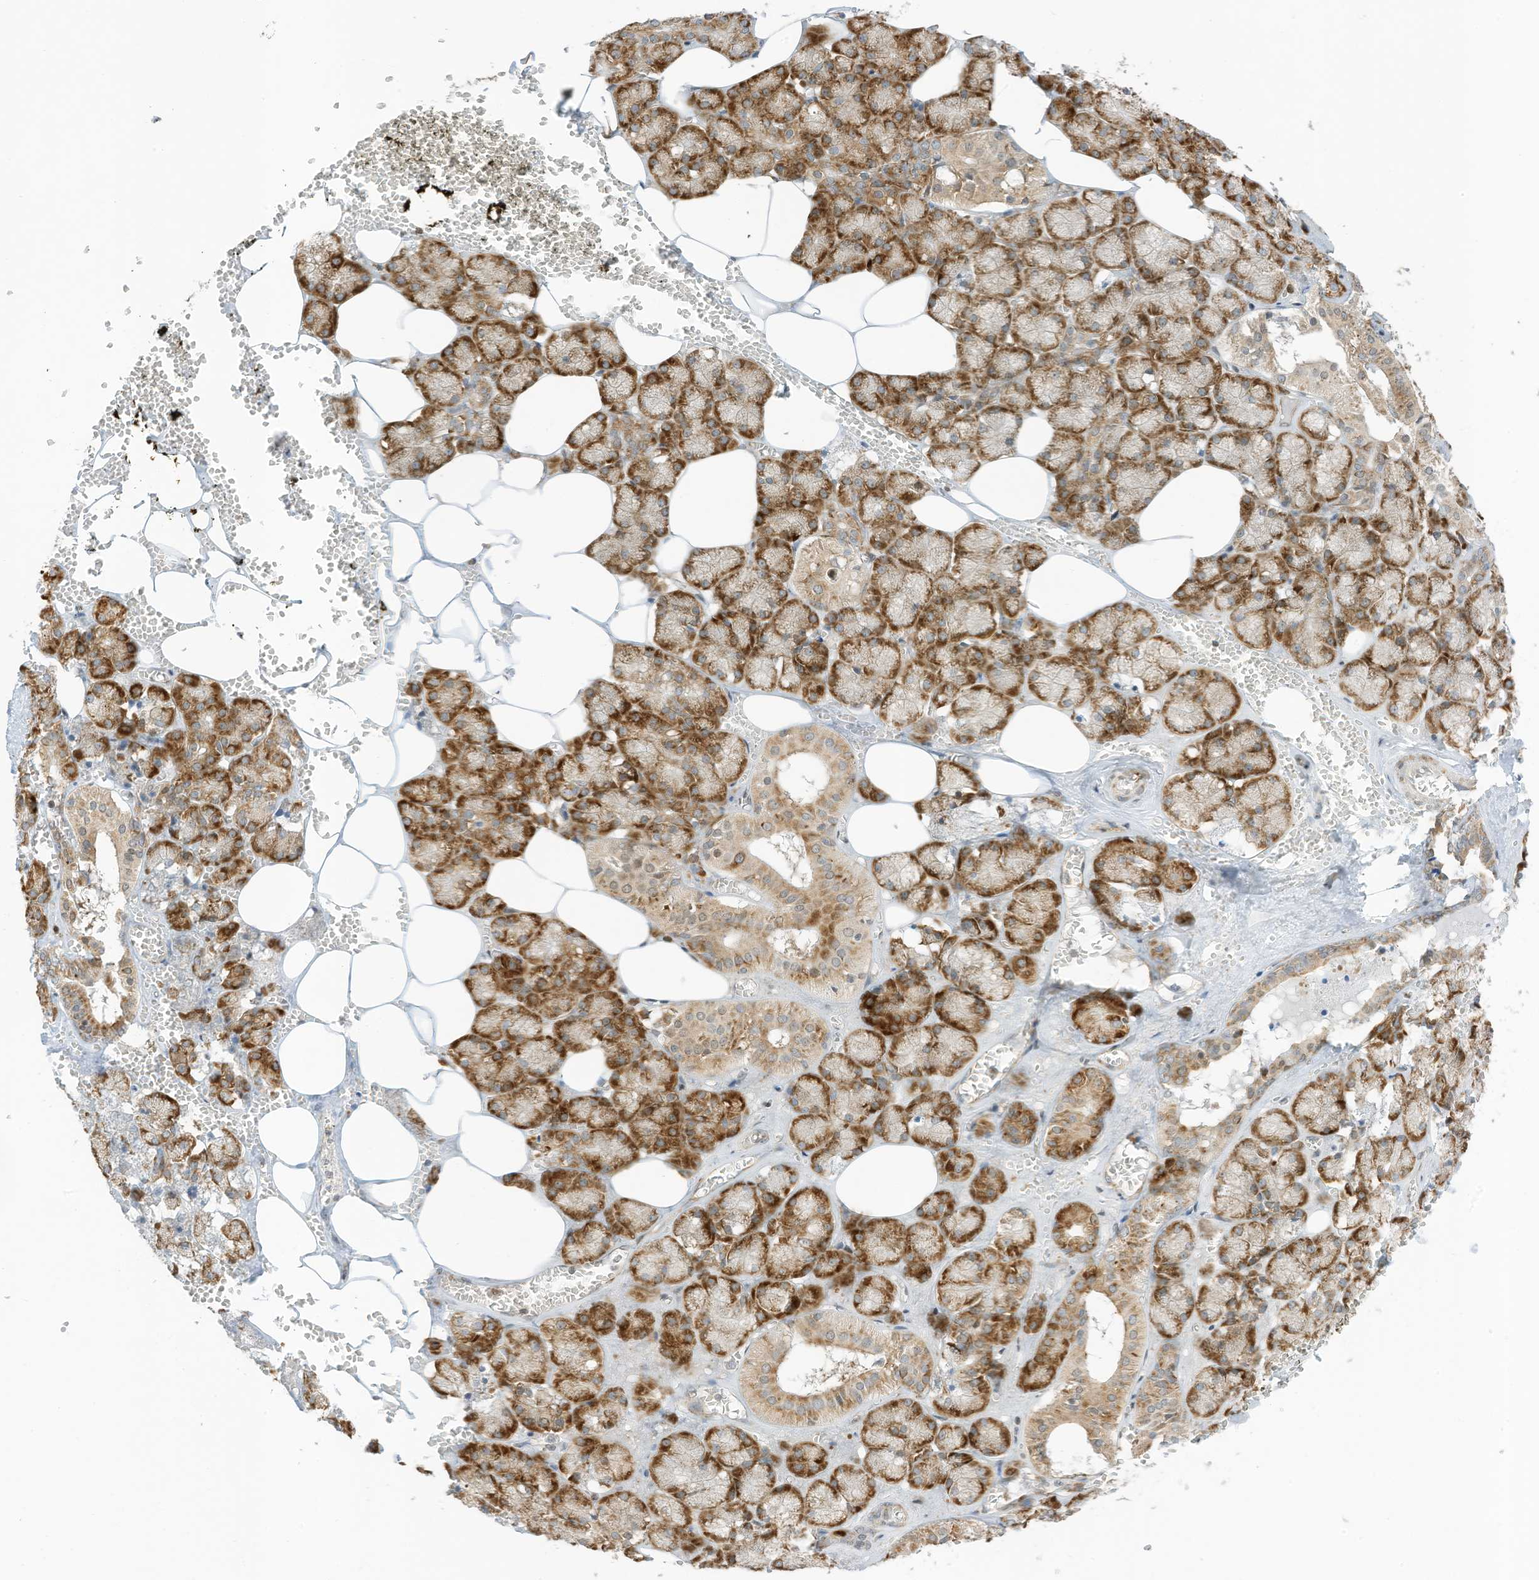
{"staining": {"intensity": "moderate", "quantity": ">75%", "location": "cytoplasmic/membranous,nuclear"}, "tissue": "salivary gland", "cell_type": "Glandular cells", "image_type": "normal", "snomed": [{"axis": "morphology", "description": "Normal tissue, NOS"}, {"axis": "topography", "description": "Salivary gland"}], "caption": "A photomicrograph of human salivary gland stained for a protein reveals moderate cytoplasmic/membranous,nuclear brown staining in glandular cells. Nuclei are stained in blue.", "gene": "EDF1", "patient": {"sex": "male", "age": 62}}